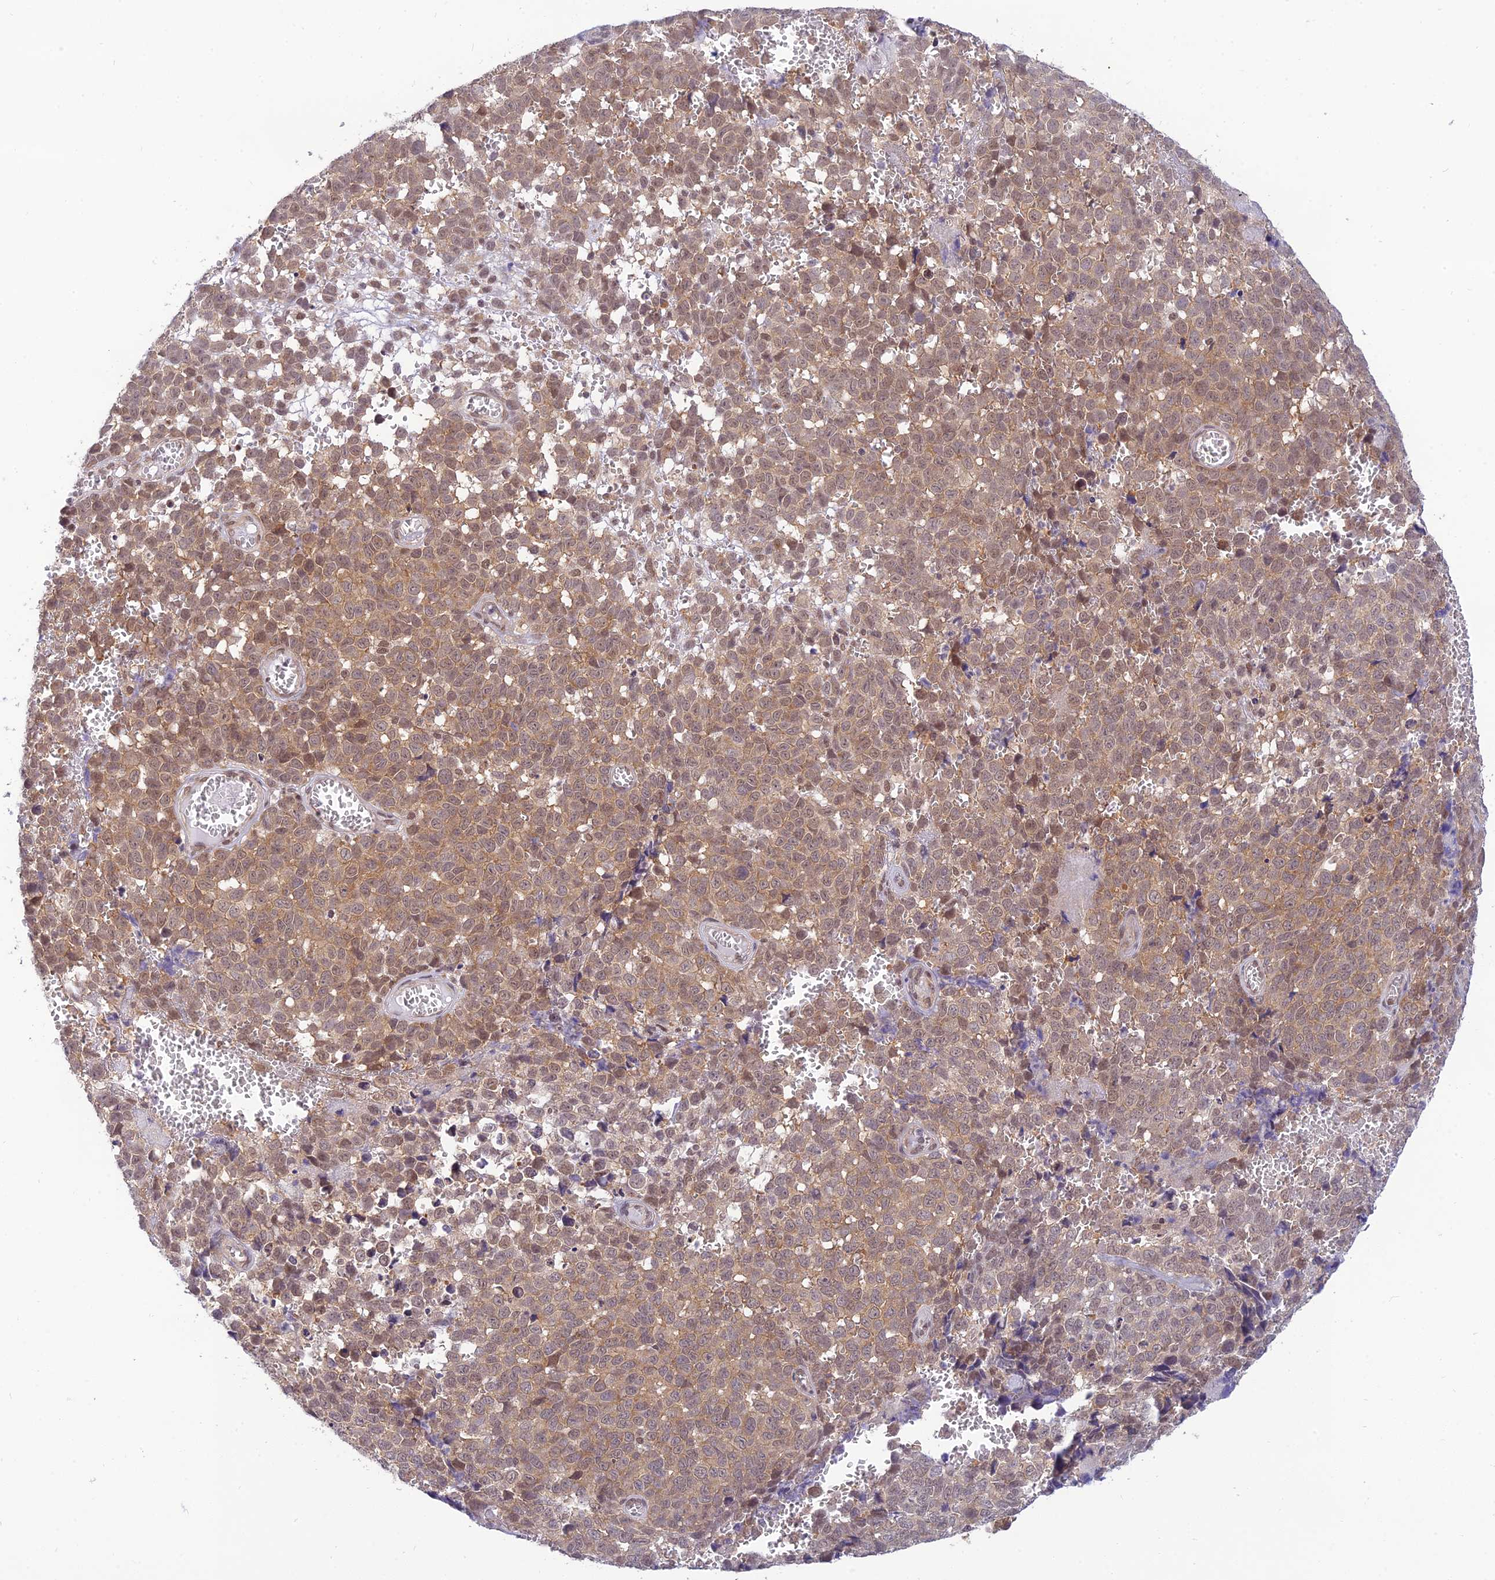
{"staining": {"intensity": "weak", "quantity": ">75%", "location": "cytoplasmic/membranous"}, "tissue": "melanoma", "cell_type": "Tumor cells", "image_type": "cancer", "snomed": [{"axis": "morphology", "description": "Malignant melanoma, NOS"}, {"axis": "topography", "description": "Nose, NOS"}], "caption": "Immunohistochemical staining of human melanoma demonstrates low levels of weak cytoplasmic/membranous positivity in about >75% of tumor cells.", "gene": "SKIC8", "patient": {"sex": "female", "age": 48}}